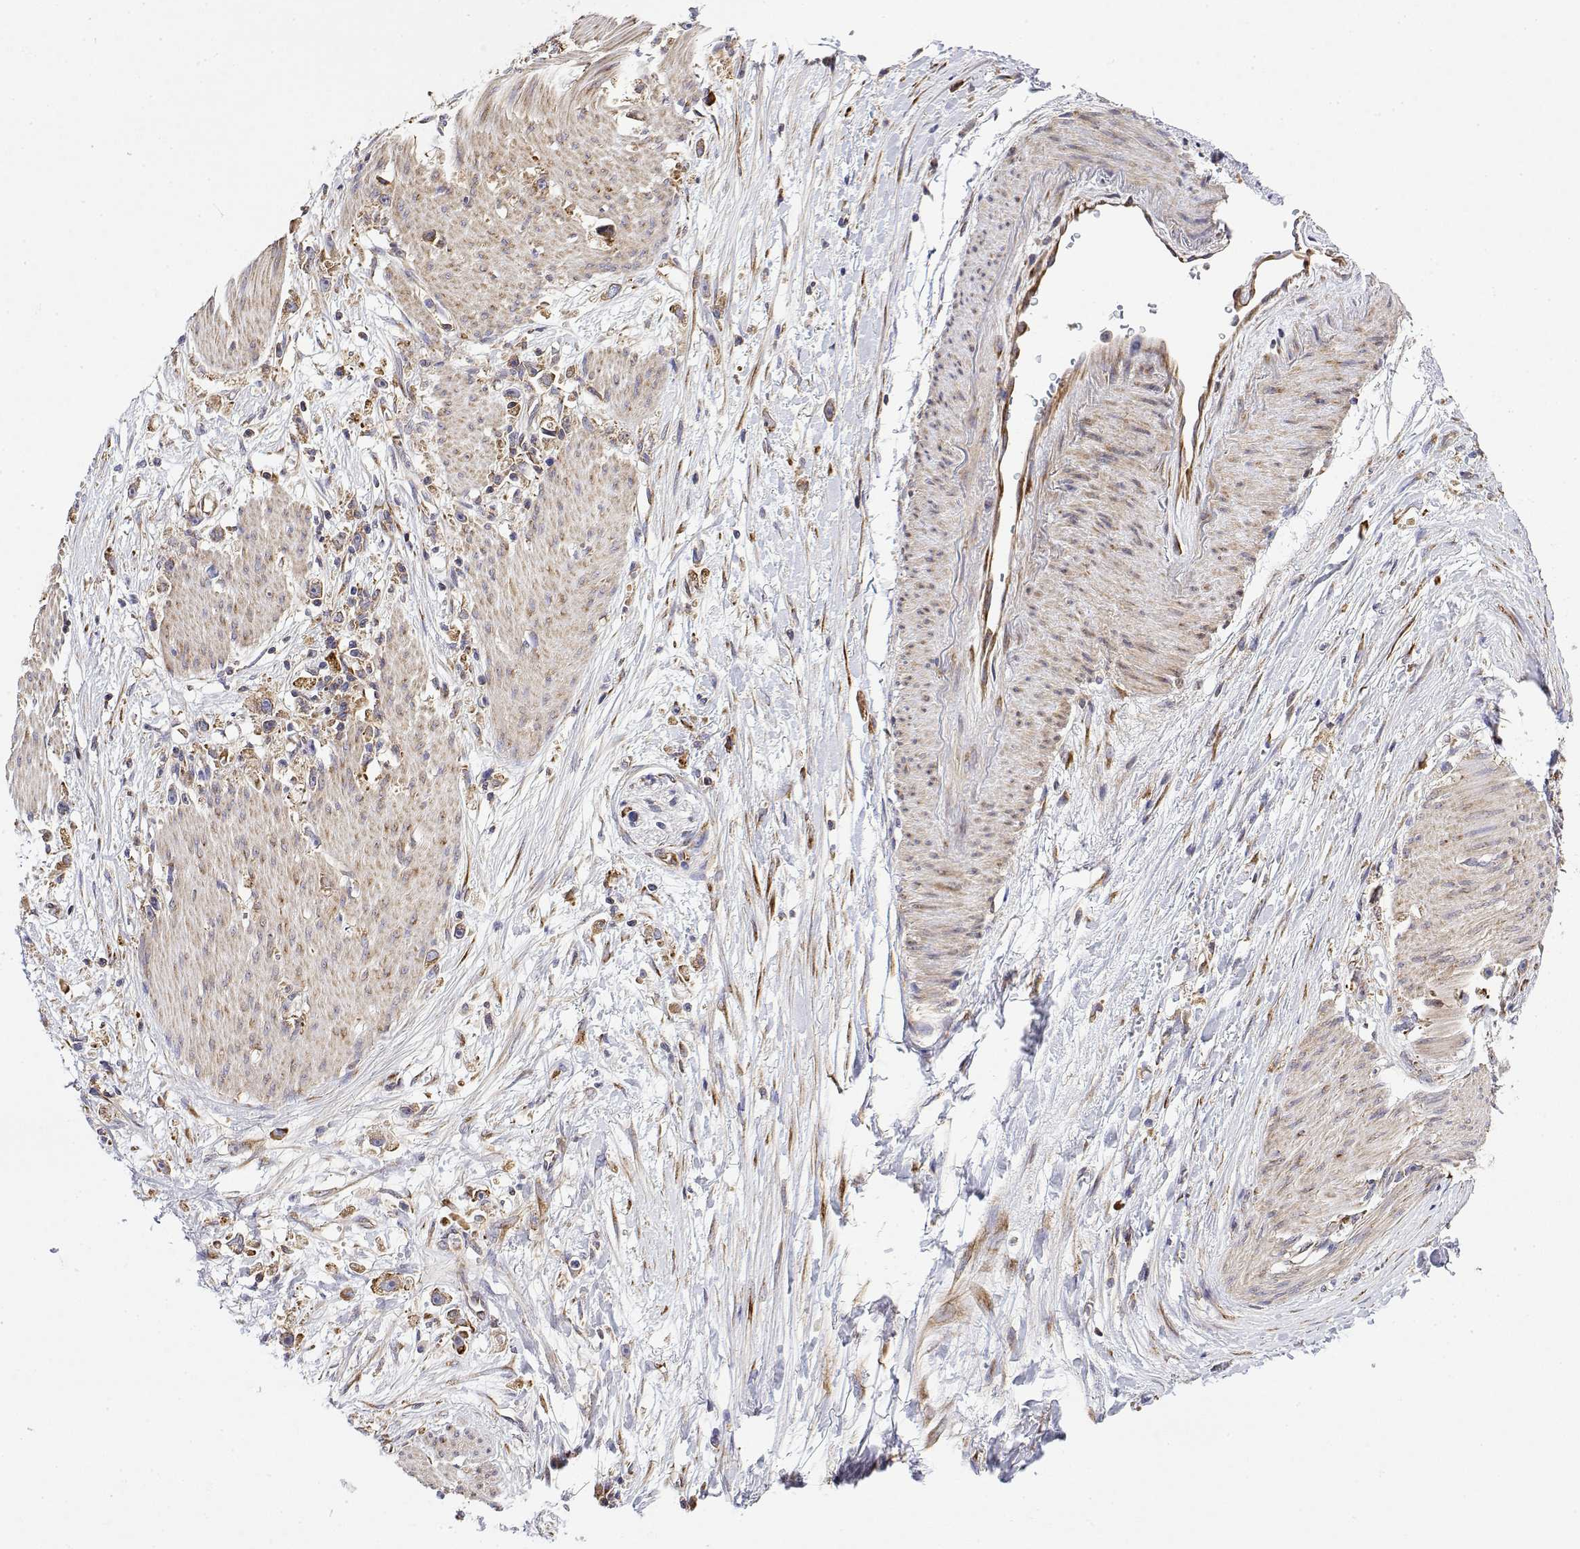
{"staining": {"intensity": "moderate", "quantity": ">75%", "location": "cytoplasmic/membranous"}, "tissue": "stomach cancer", "cell_type": "Tumor cells", "image_type": "cancer", "snomed": [{"axis": "morphology", "description": "Adenocarcinoma, NOS"}, {"axis": "topography", "description": "Stomach"}], "caption": "Tumor cells exhibit medium levels of moderate cytoplasmic/membranous staining in about >75% of cells in stomach cancer (adenocarcinoma).", "gene": "EEF1G", "patient": {"sex": "female", "age": 59}}